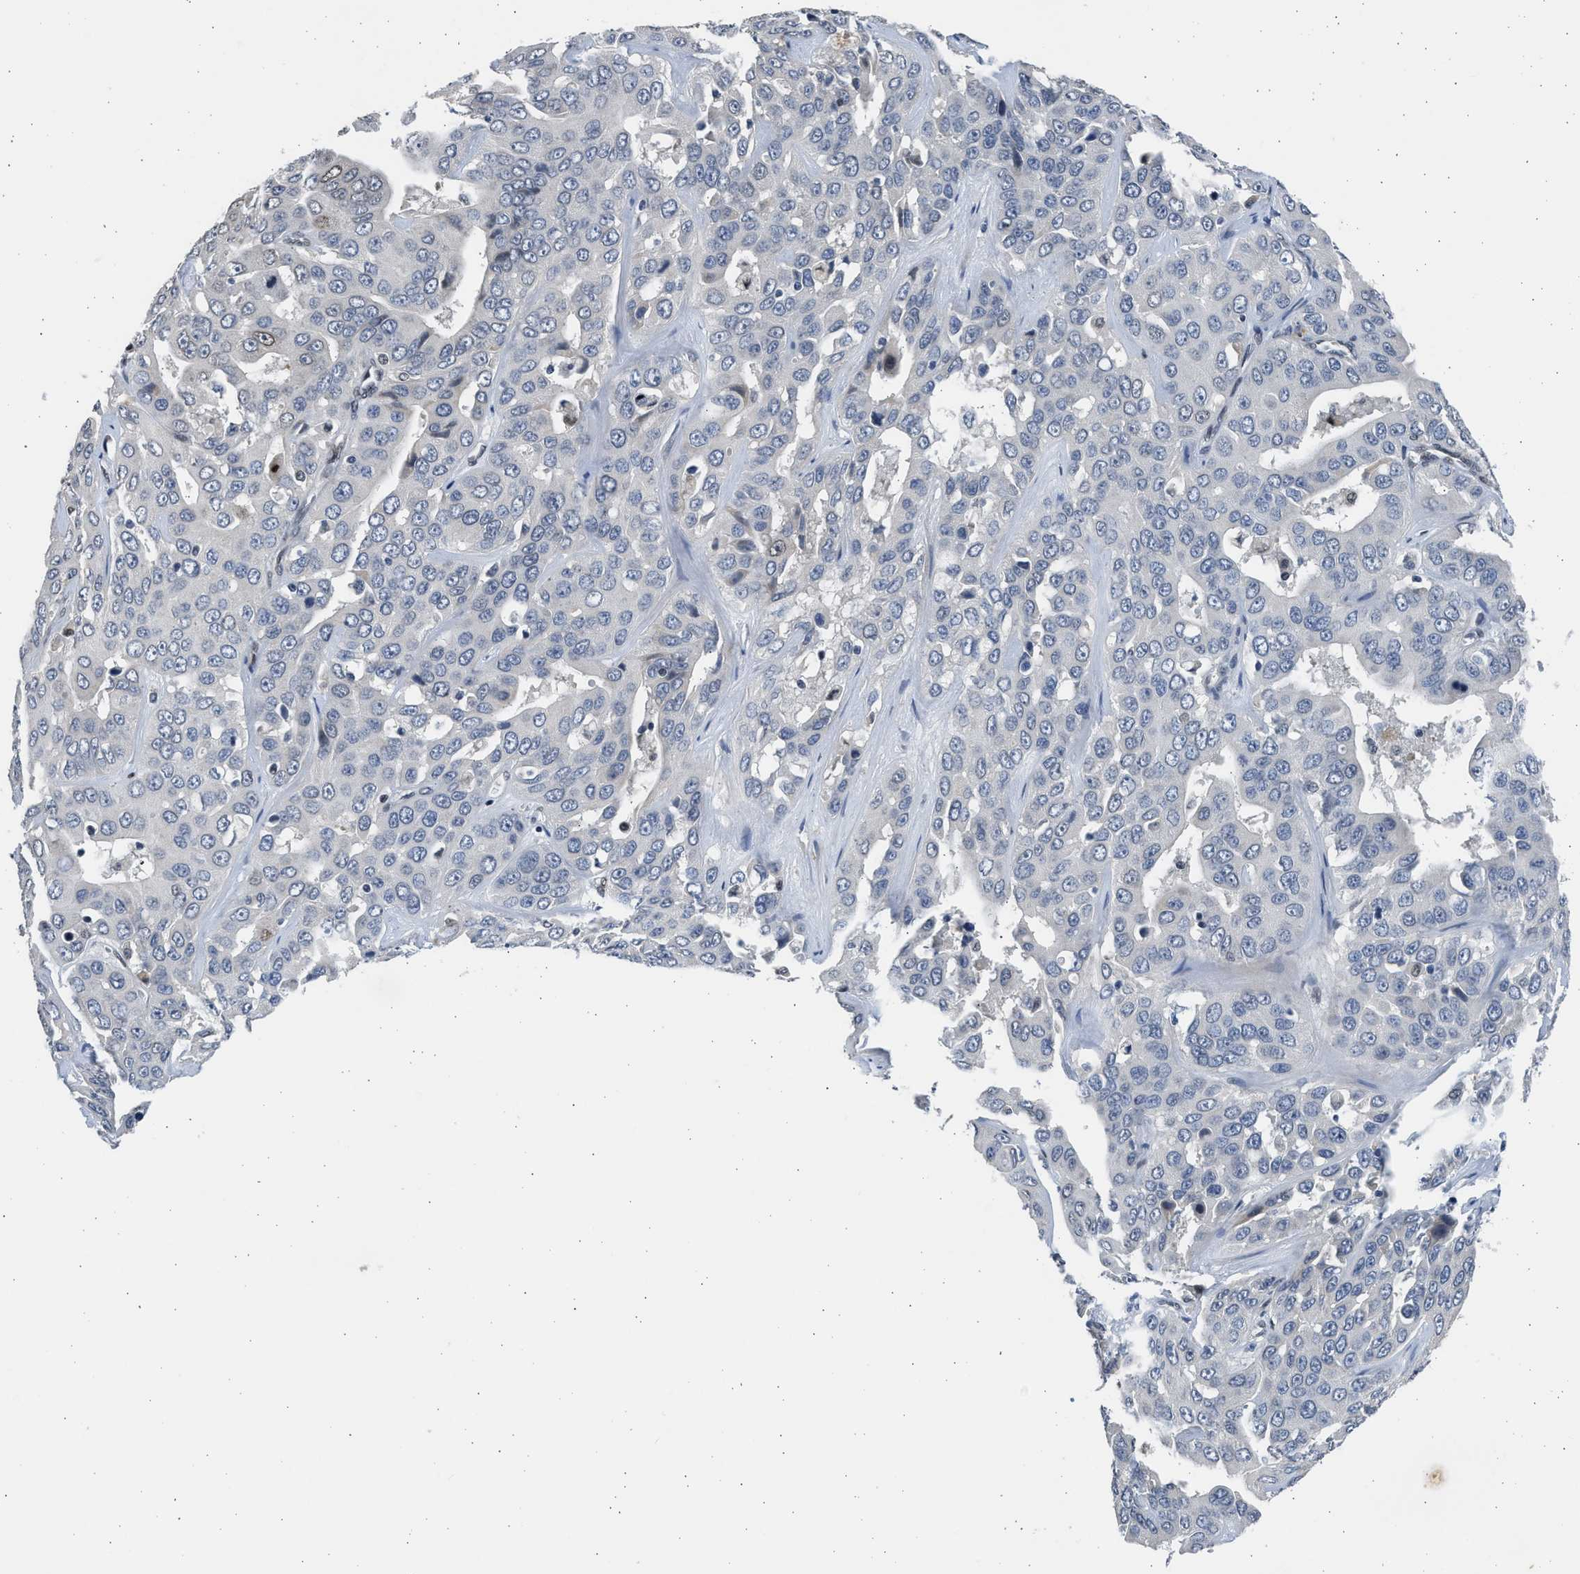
{"staining": {"intensity": "moderate", "quantity": "<25%", "location": "nuclear"}, "tissue": "liver cancer", "cell_type": "Tumor cells", "image_type": "cancer", "snomed": [{"axis": "morphology", "description": "Cholangiocarcinoma"}, {"axis": "topography", "description": "Liver"}], "caption": "High-magnification brightfield microscopy of cholangiocarcinoma (liver) stained with DAB (3,3'-diaminobenzidine) (brown) and counterstained with hematoxylin (blue). tumor cells exhibit moderate nuclear expression is appreciated in about<25% of cells.", "gene": "HMGN3", "patient": {"sex": "female", "age": 52}}